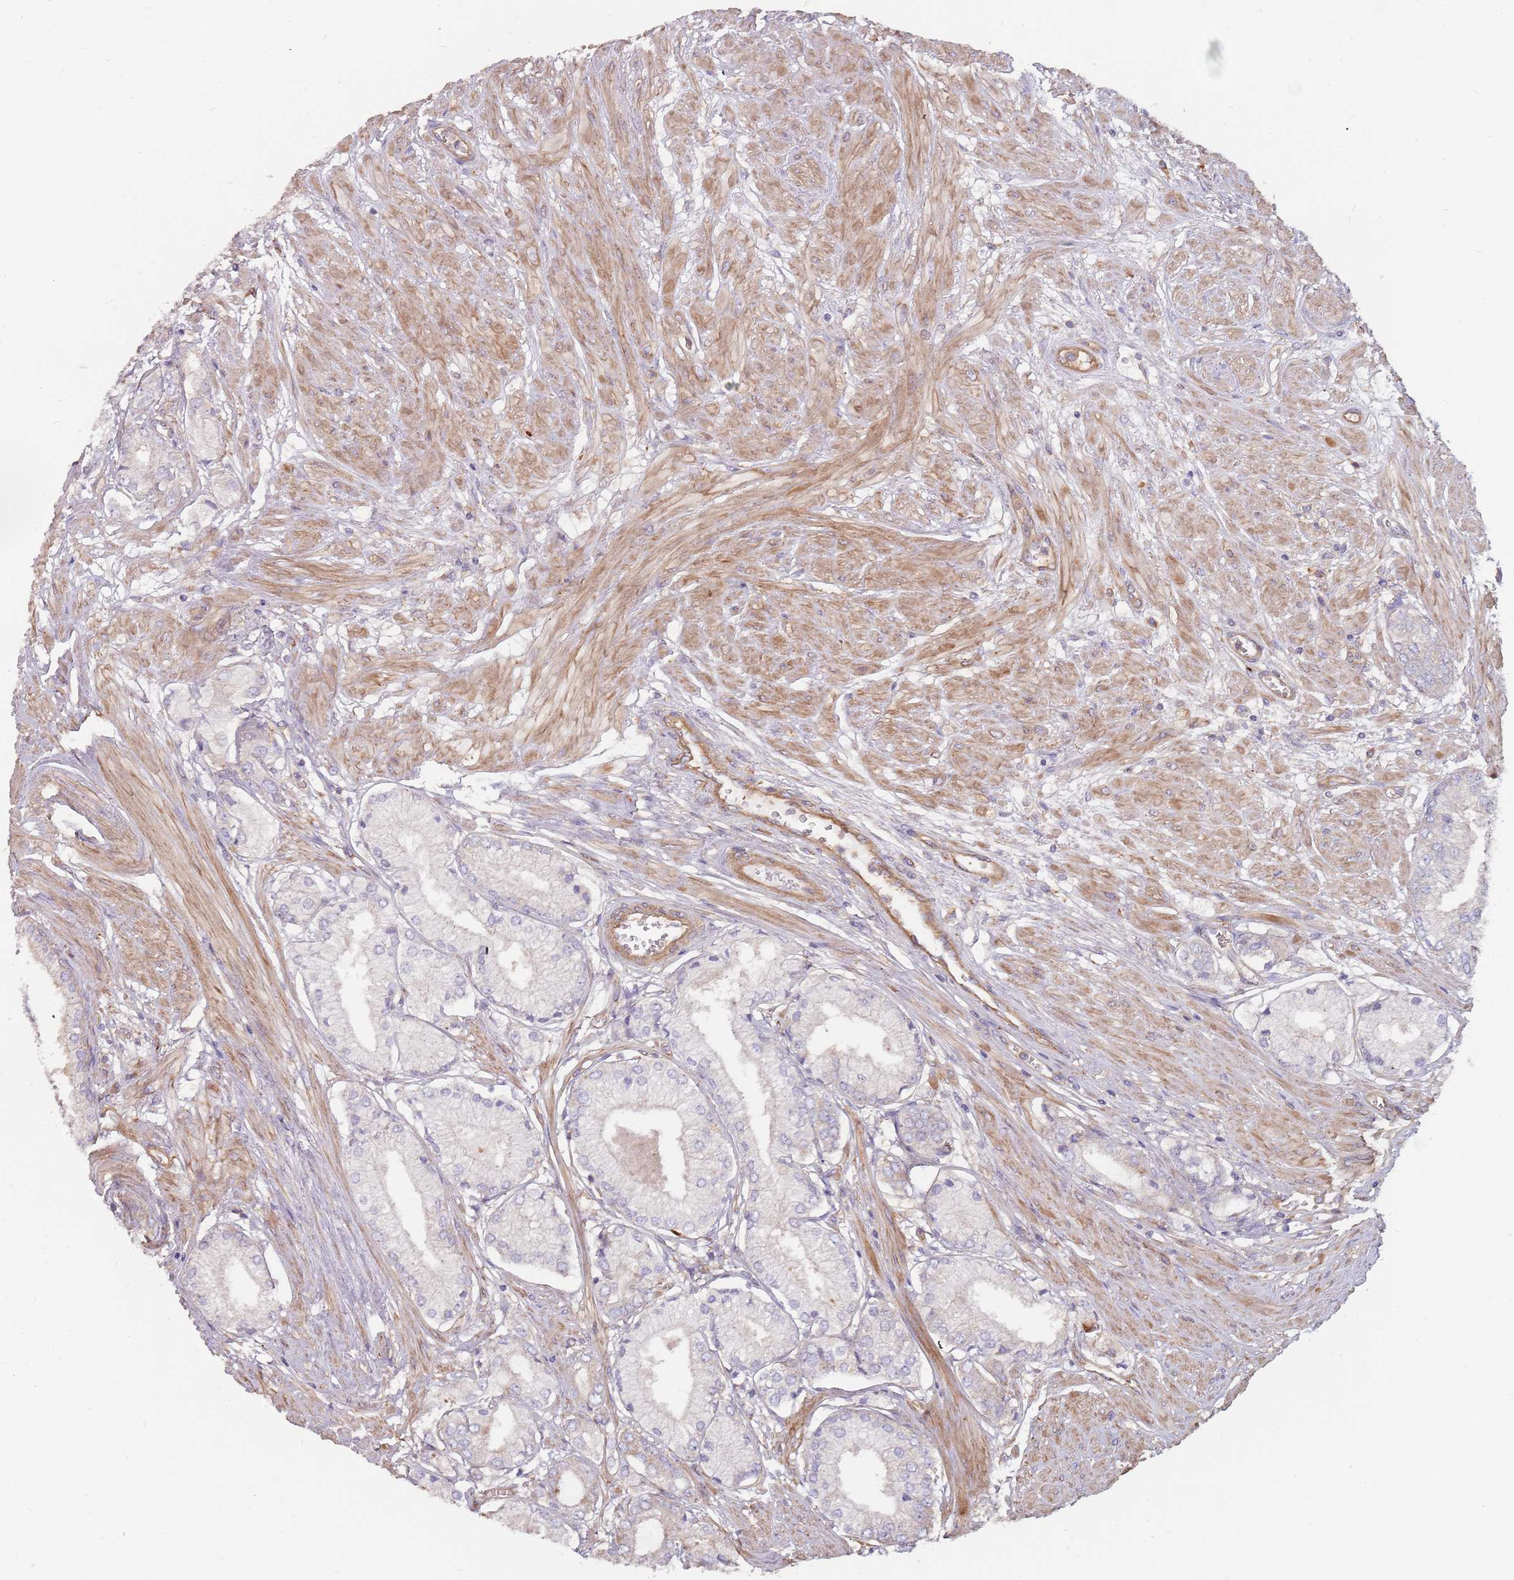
{"staining": {"intensity": "negative", "quantity": "none", "location": "none"}, "tissue": "prostate cancer", "cell_type": "Tumor cells", "image_type": "cancer", "snomed": [{"axis": "morphology", "description": "Adenocarcinoma, High grade"}, {"axis": "topography", "description": "Prostate and seminal vesicle, NOS"}], "caption": "Immunohistochemical staining of prostate cancer (adenocarcinoma (high-grade)) demonstrates no significant staining in tumor cells. (DAB immunohistochemistry (IHC), high magnification).", "gene": "SPDL1", "patient": {"sex": "male", "age": 64}}